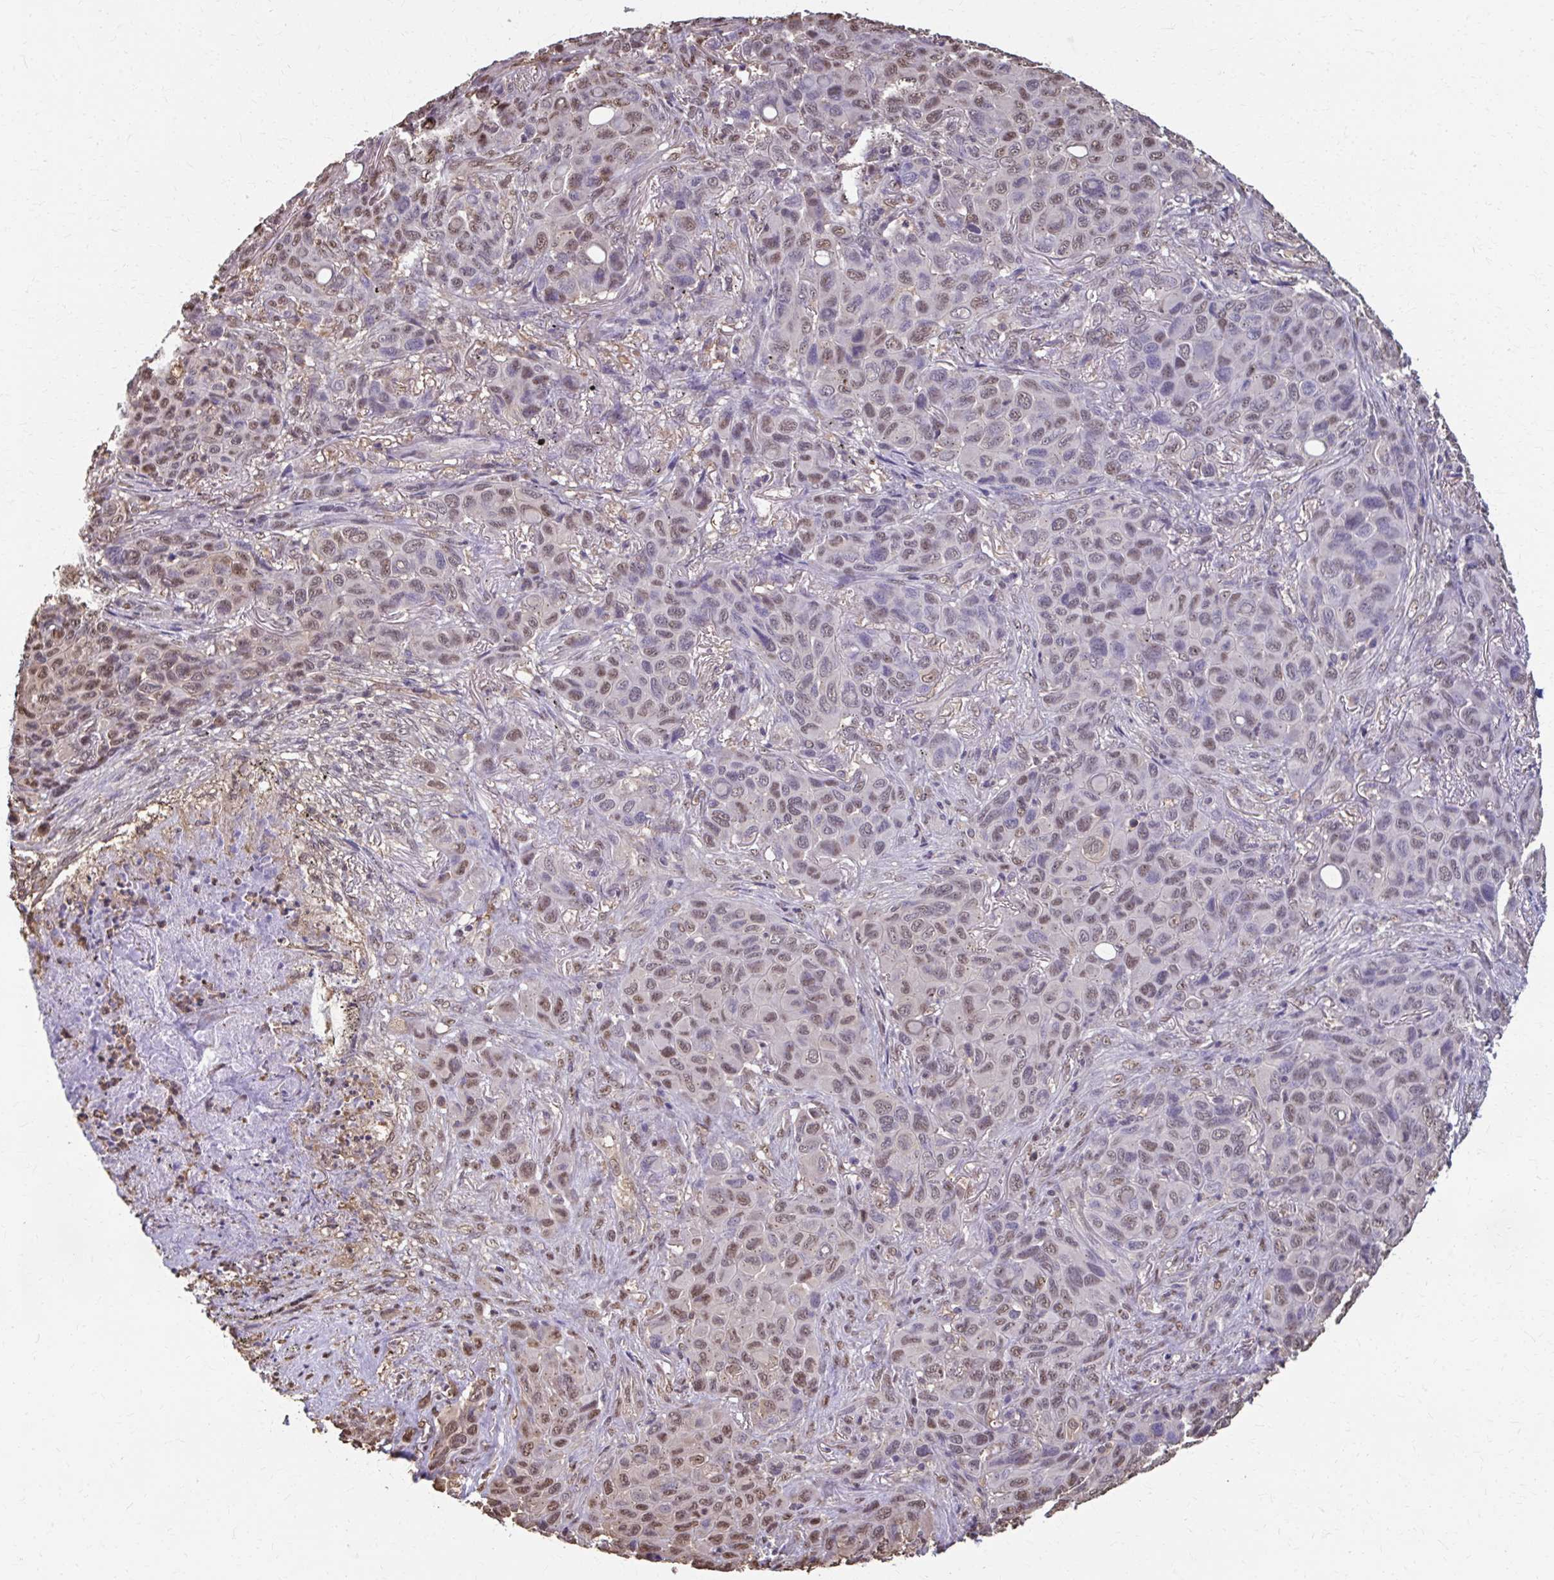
{"staining": {"intensity": "weak", "quantity": "25%-75%", "location": "nuclear"}, "tissue": "melanoma", "cell_type": "Tumor cells", "image_type": "cancer", "snomed": [{"axis": "morphology", "description": "Malignant melanoma, Metastatic site"}, {"axis": "topography", "description": "Lung"}], "caption": "Immunohistochemical staining of human malignant melanoma (metastatic site) displays weak nuclear protein staining in approximately 25%-75% of tumor cells.", "gene": "ING4", "patient": {"sex": "male", "age": 48}}